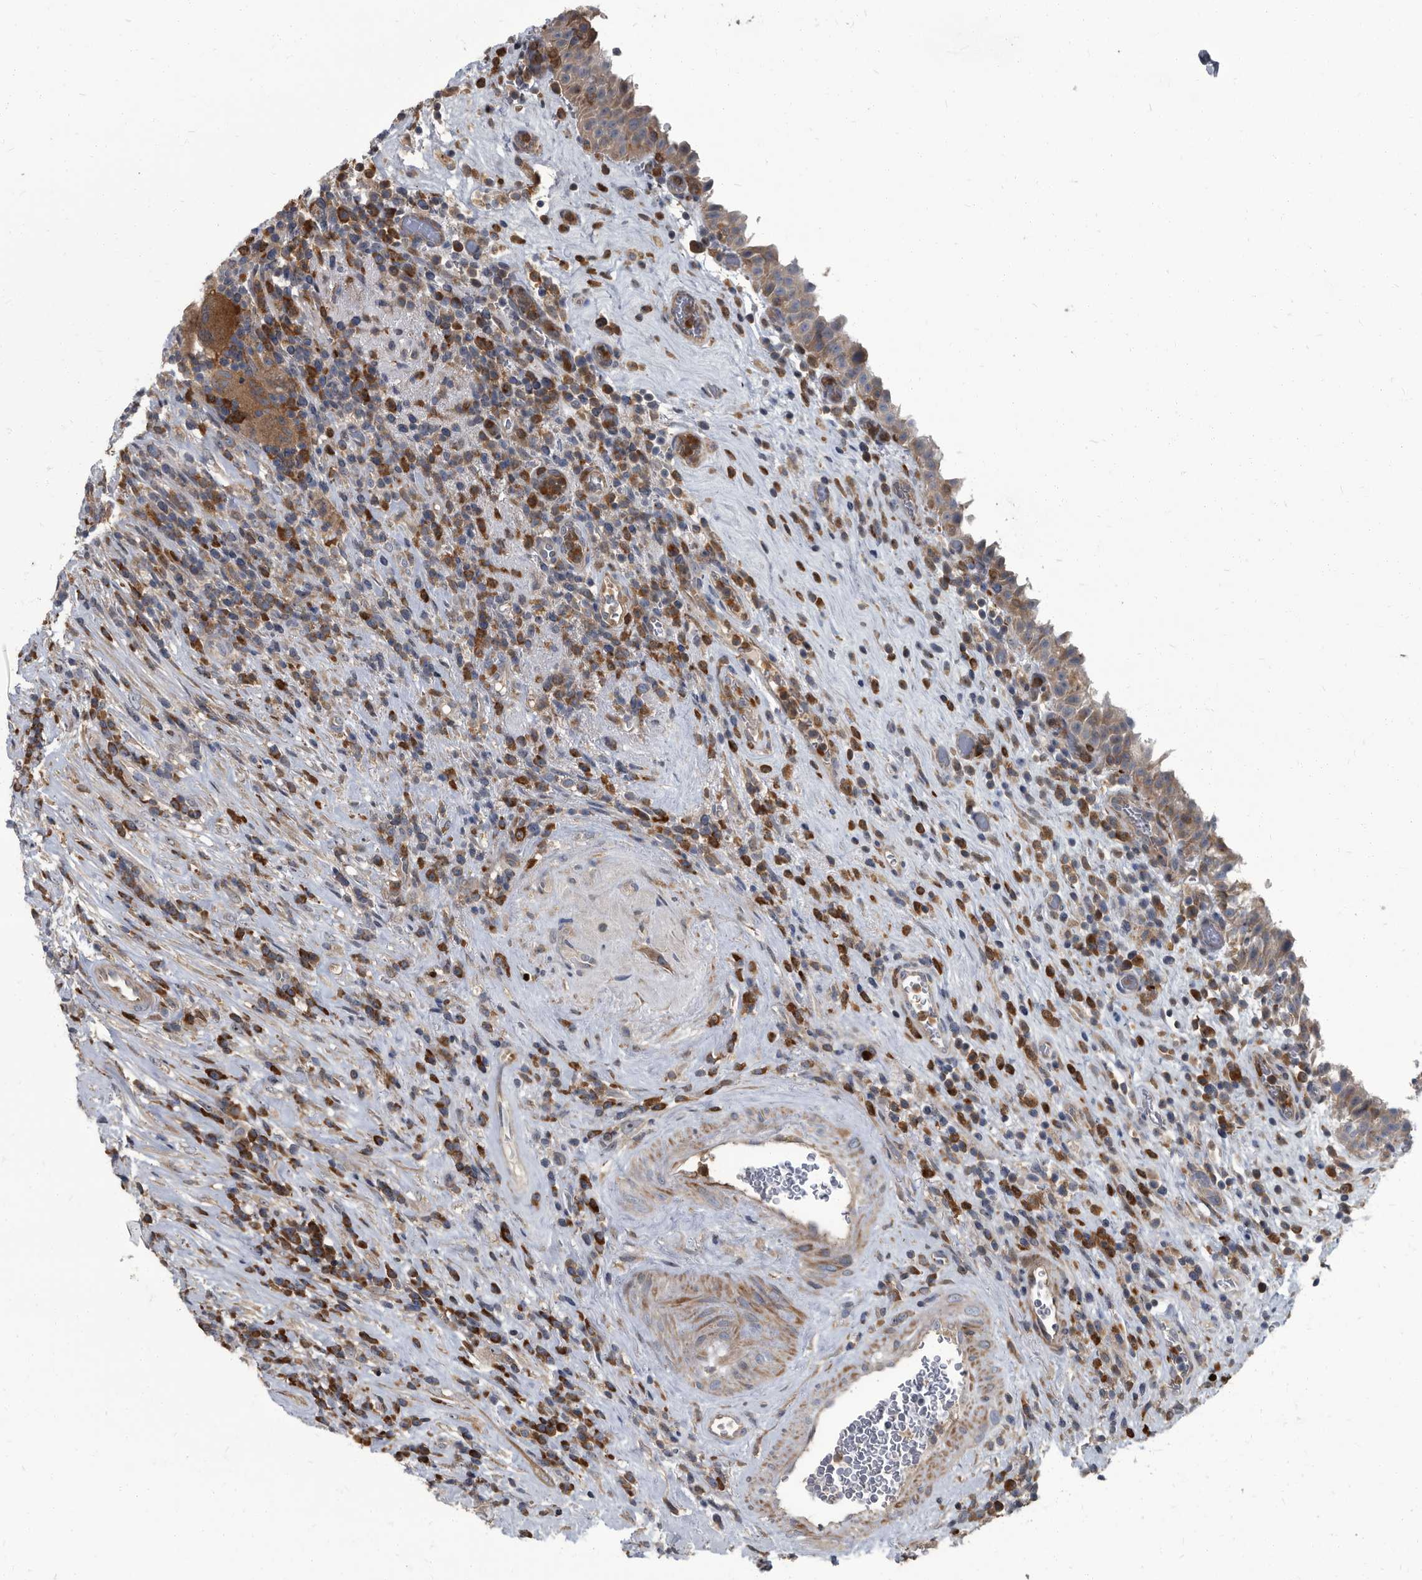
{"staining": {"intensity": "moderate", "quantity": "<25%", "location": "cytoplasmic/membranous"}, "tissue": "urinary bladder", "cell_type": "Urothelial cells", "image_type": "normal", "snomed": [{"axis": "morphology", "description": "Normal tissue, NOS"}, {"axis": "morphology", "description": "Inflammation, NOS"}, {"axis": "topography", "description": "Urinary bladder"}], "caption": "Moderate cytoplasmic/membranous positivity for a protein is seen in about <25% of urothelial cells of unremarkable urinary bladder using immunohistochemistry.", "gene": "CDV3", "patient": {"sex": "female", "age": 75}}